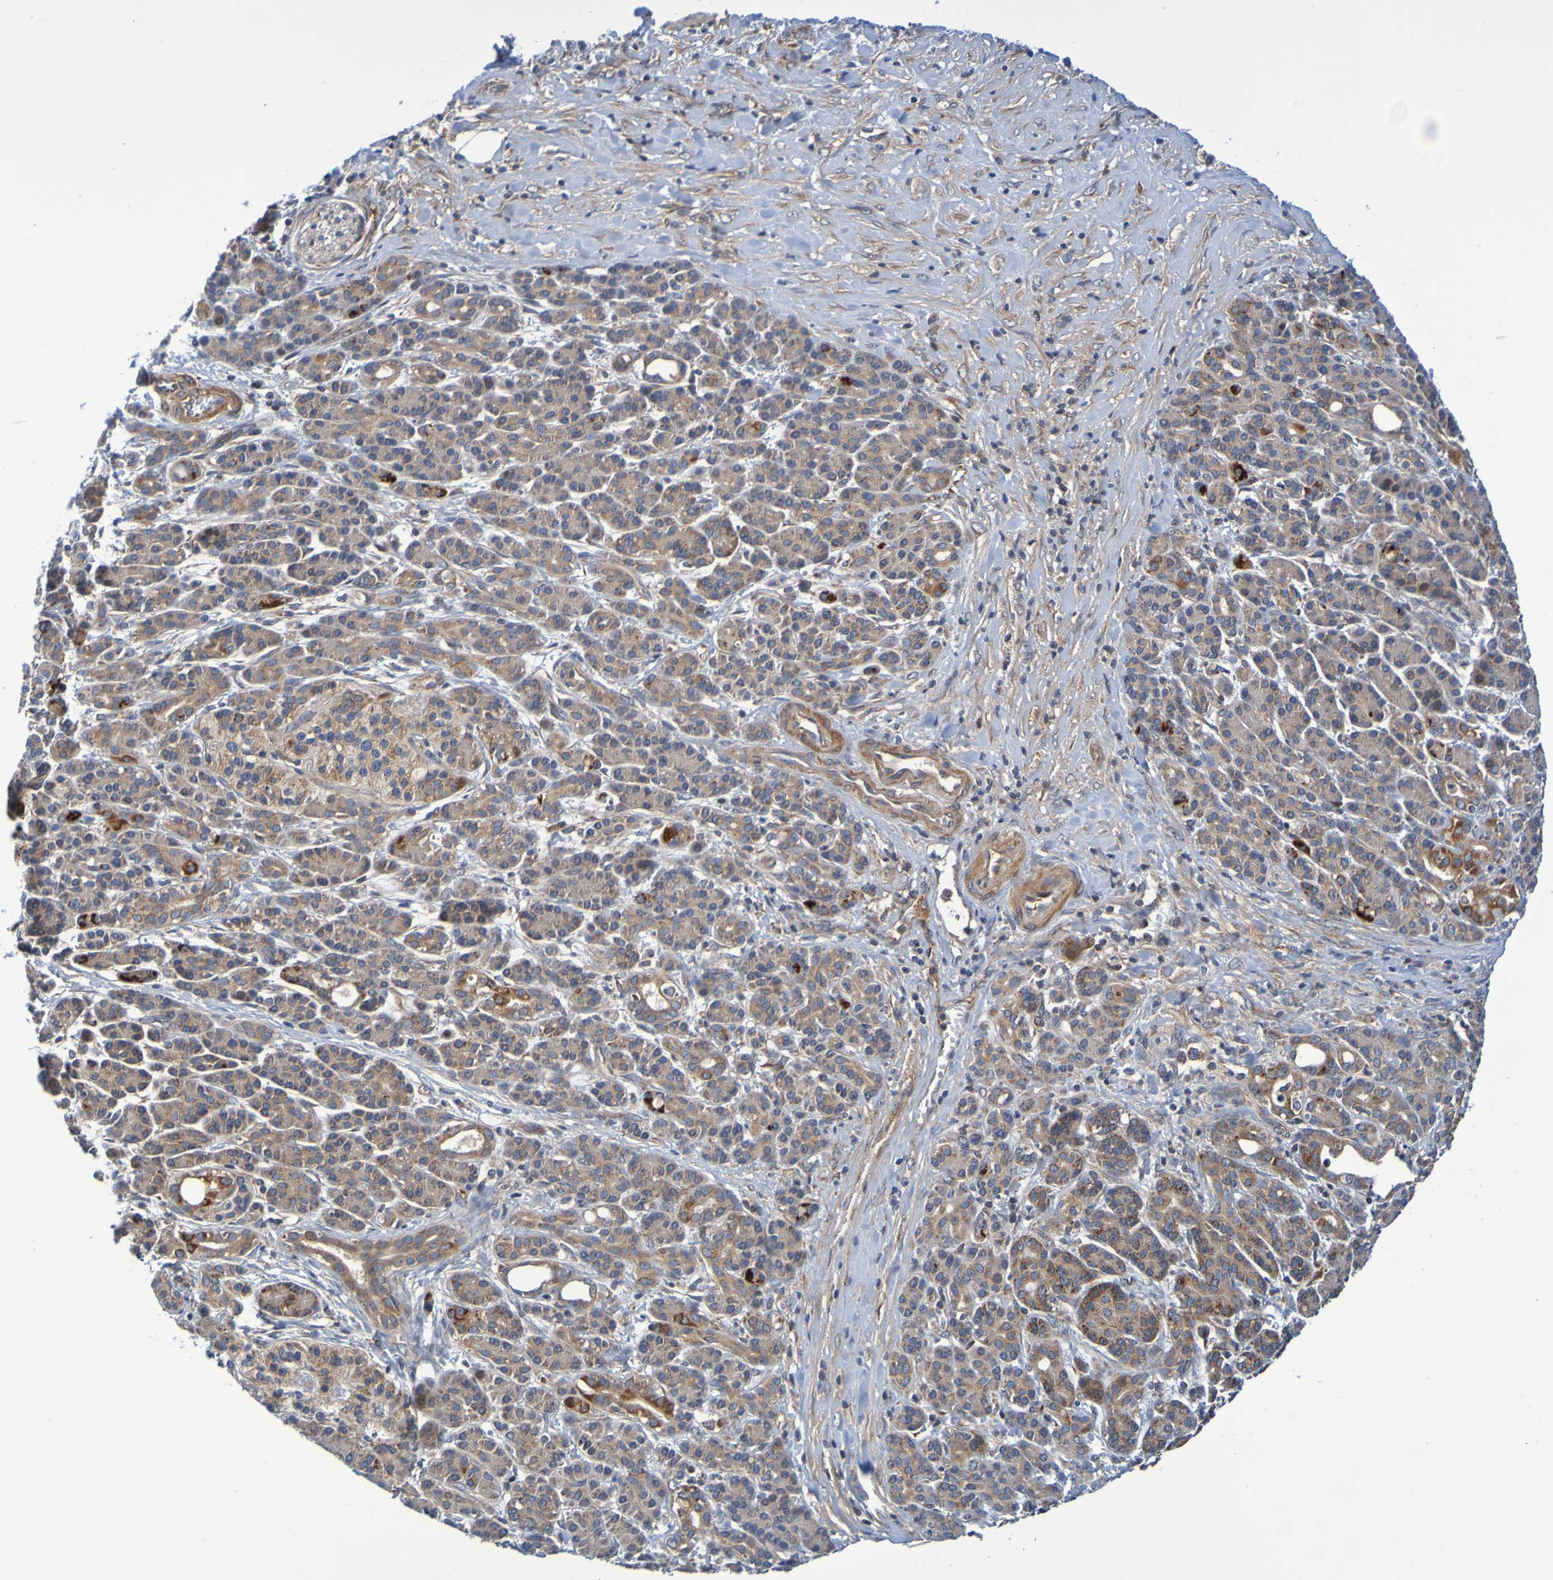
{"staining": {"intensity": "moderate", "quantity": ">75%", "location": "cytoplasmic/membranous"}, "tissue": "pancreatic cancer", "cell_type": "Tumor cells", "image_type": "cancer", "snomed": [{"axis": "morphology", "description": "Adenocarcinoma, NOS"}, {"axis": "topography", "description": "Pancreas"}], "caption": "An image of adenocarcinoma (pancreatic) stained for a protein displays moderate cytoplasmic/membranous brown staining in tumor cells.", "gene": "CCDC51", "patient": {"sex": "female", "age": 77}}